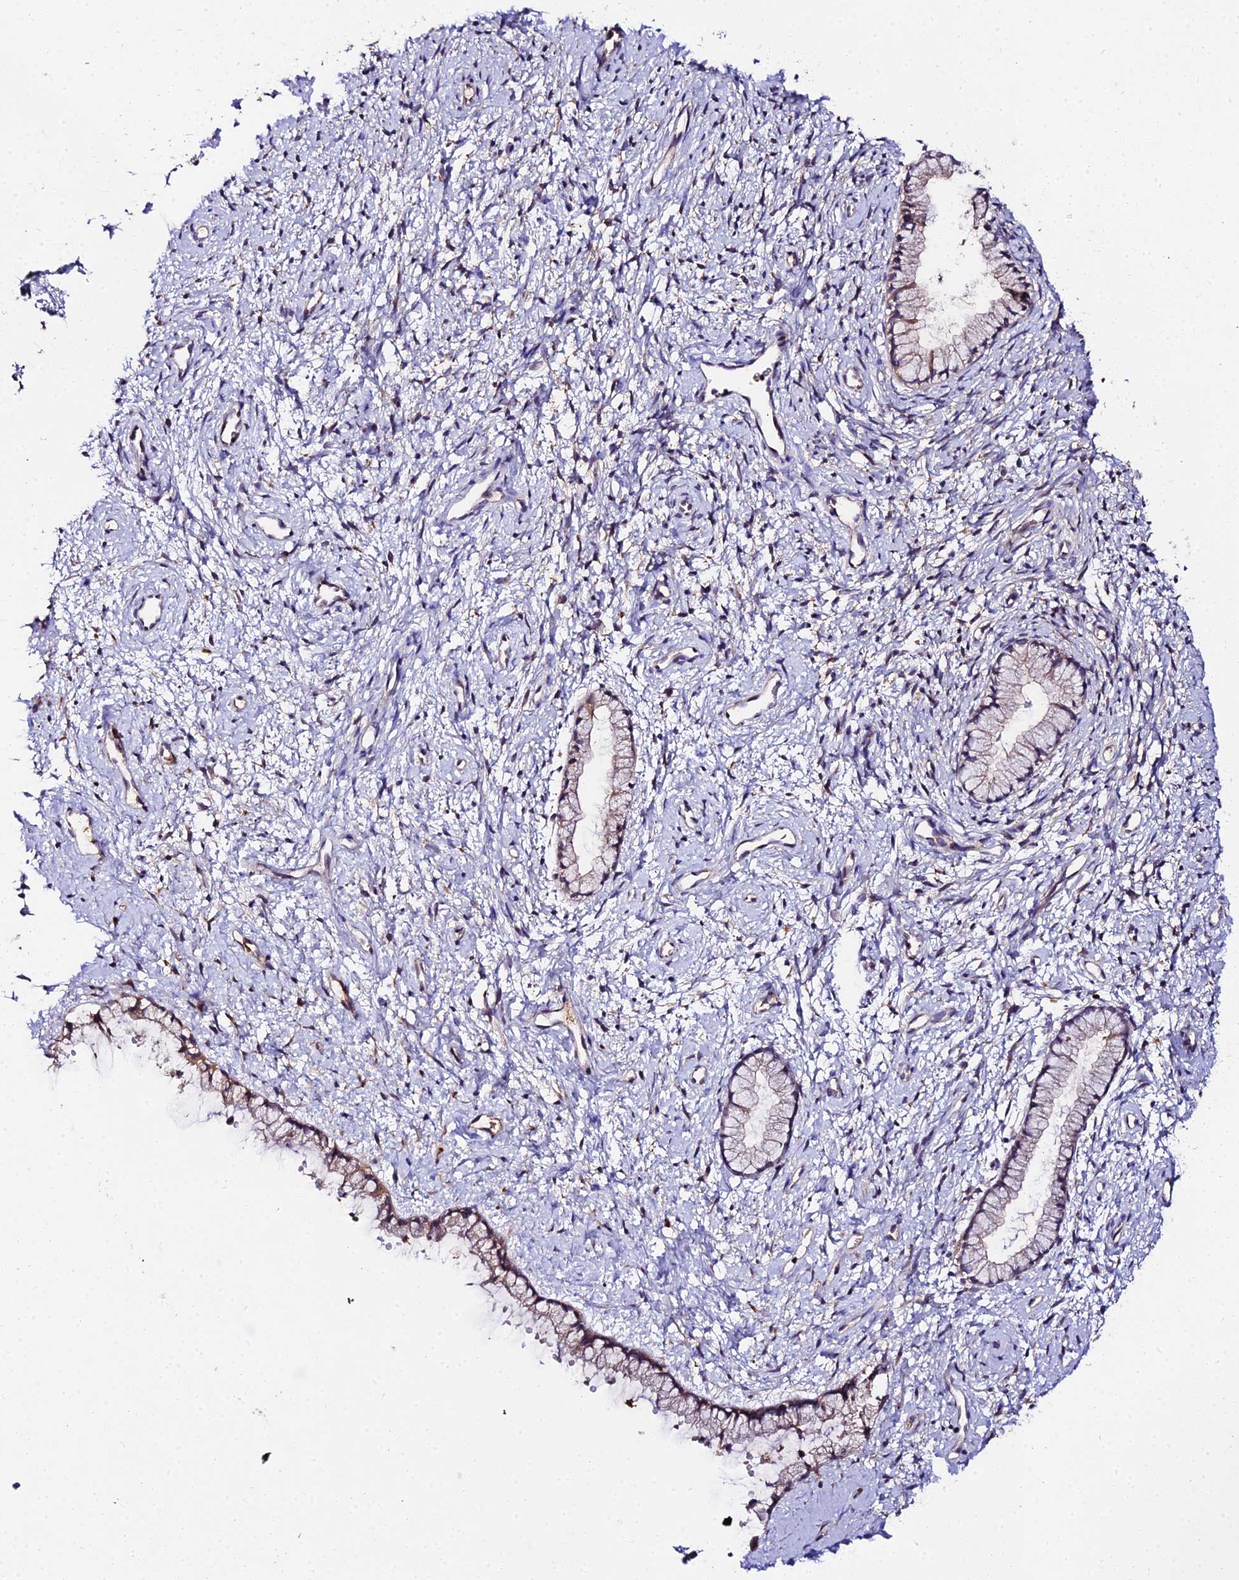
{"staining": {"intensity": "weak", "quantity": ">75%", "location": "cytoplasmic/membranous"}, "tissue": "cervix", "cell_type": "Glandular cells", "image_type": "normal", "snomed": [{"axis": "morphology", "description": "Normal tissue, NOS"}, {"axis": "topography", "description": "Cervix"}], "caption": "Benign cervix was stained to show a protein in brown. There is low levels of weak cytoplasmic/membranous positivity in about >75% of glandular cells. The protein of interest is shown in brown color, while the nuclei are stained blue.", "gene": "ZBED8", "patient": {"sex": "female", "age": 57}}